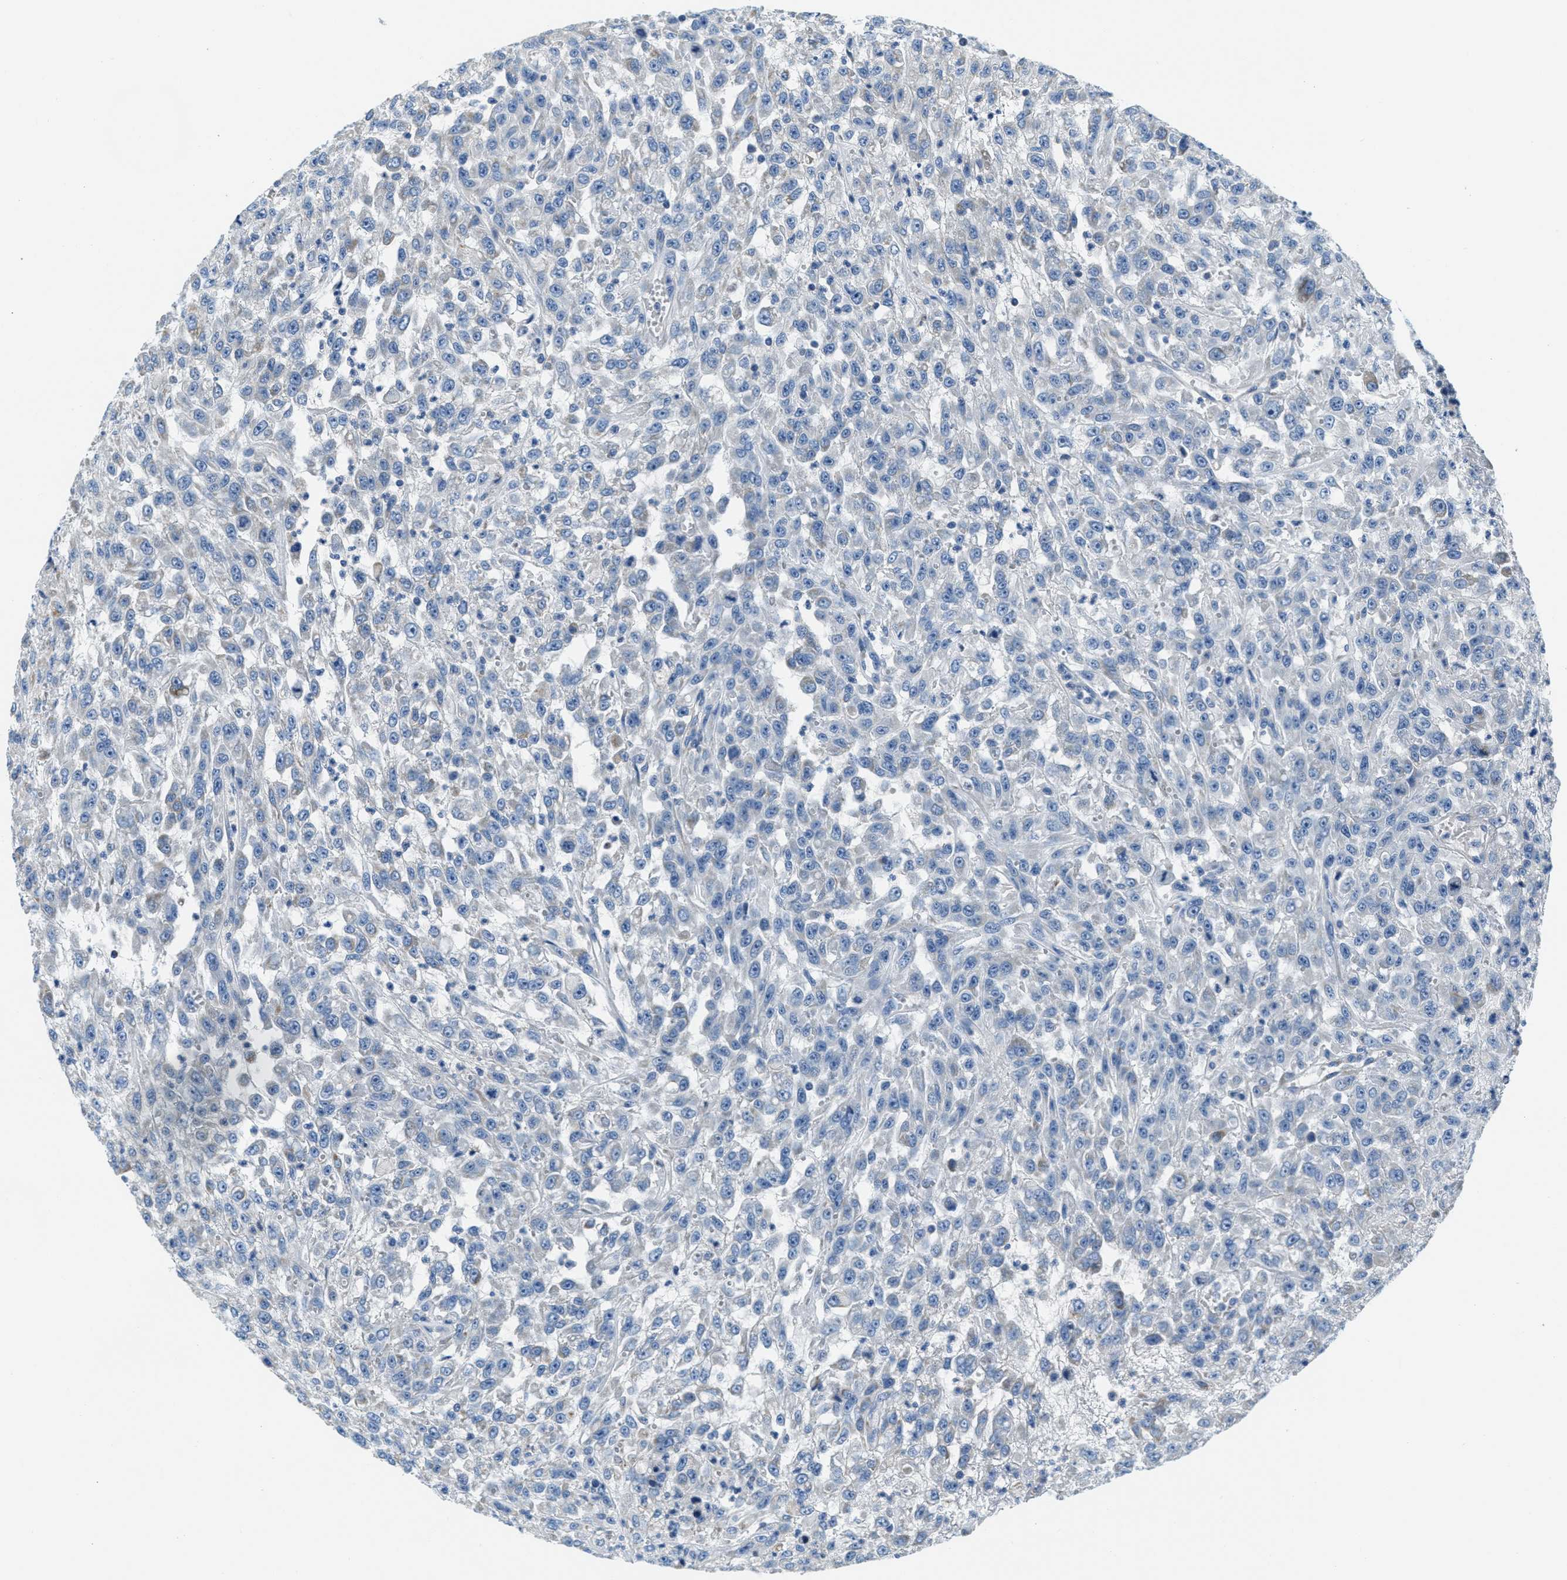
{"staining": {"intensity": "negative", "quantity": "none", "location": "none"}, "tissue": "urothelial cancer", "cell_type": "Tumor cells", "image_type": "cancer", "snomed": [{"axis": "morphology", "description": "Urothelial carcinoma, High grade"}, {"axis": "topography", "description": "Urinary bladder"}], "caption": "The immunohistochemistry histopathology image has no significant expression in tumor cells of urothelial carcinoma (high-grade) tissue.", "gene": "CA4", "patient": {"sex": "male", "age": 46}}